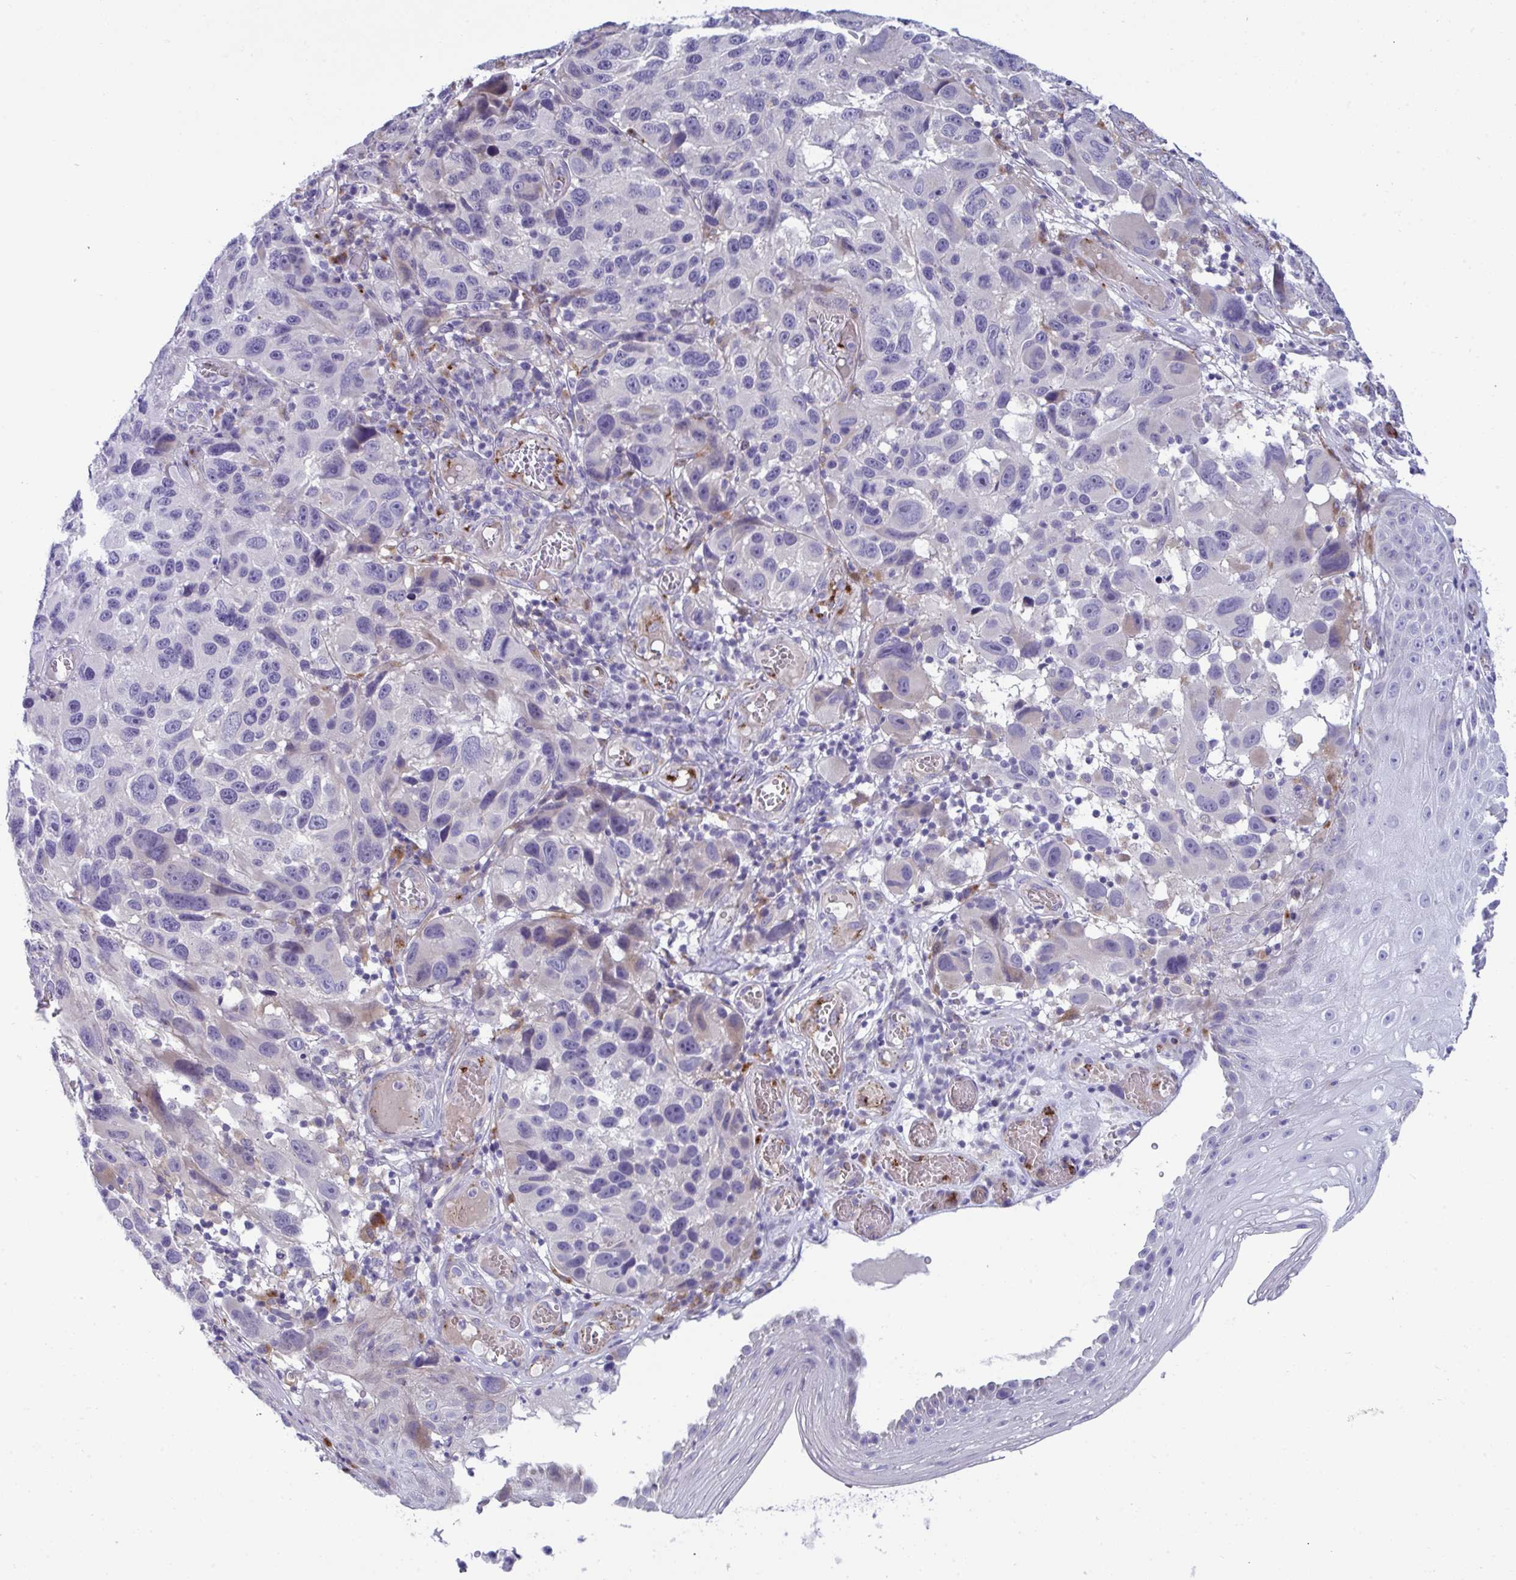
{"staining": {"intensity": "negative", "quantity": "none", "location": "none"}, "tissue": "melanoma", "cell_type": "Tumor cells", "image_type": "cancer", "snomed": [{"axis": "morphology", "description": "Malignant melanoma, NOS"}, {"axis": "topography", "description": "Skin"}], "caption": "A high-resolution image shows IHC staining of malignant melanoma, which exhibits no significant positivity in tumor cells.", "gene": "TOR1AIP2", "patient": {"sex": "male", "age": 53}}